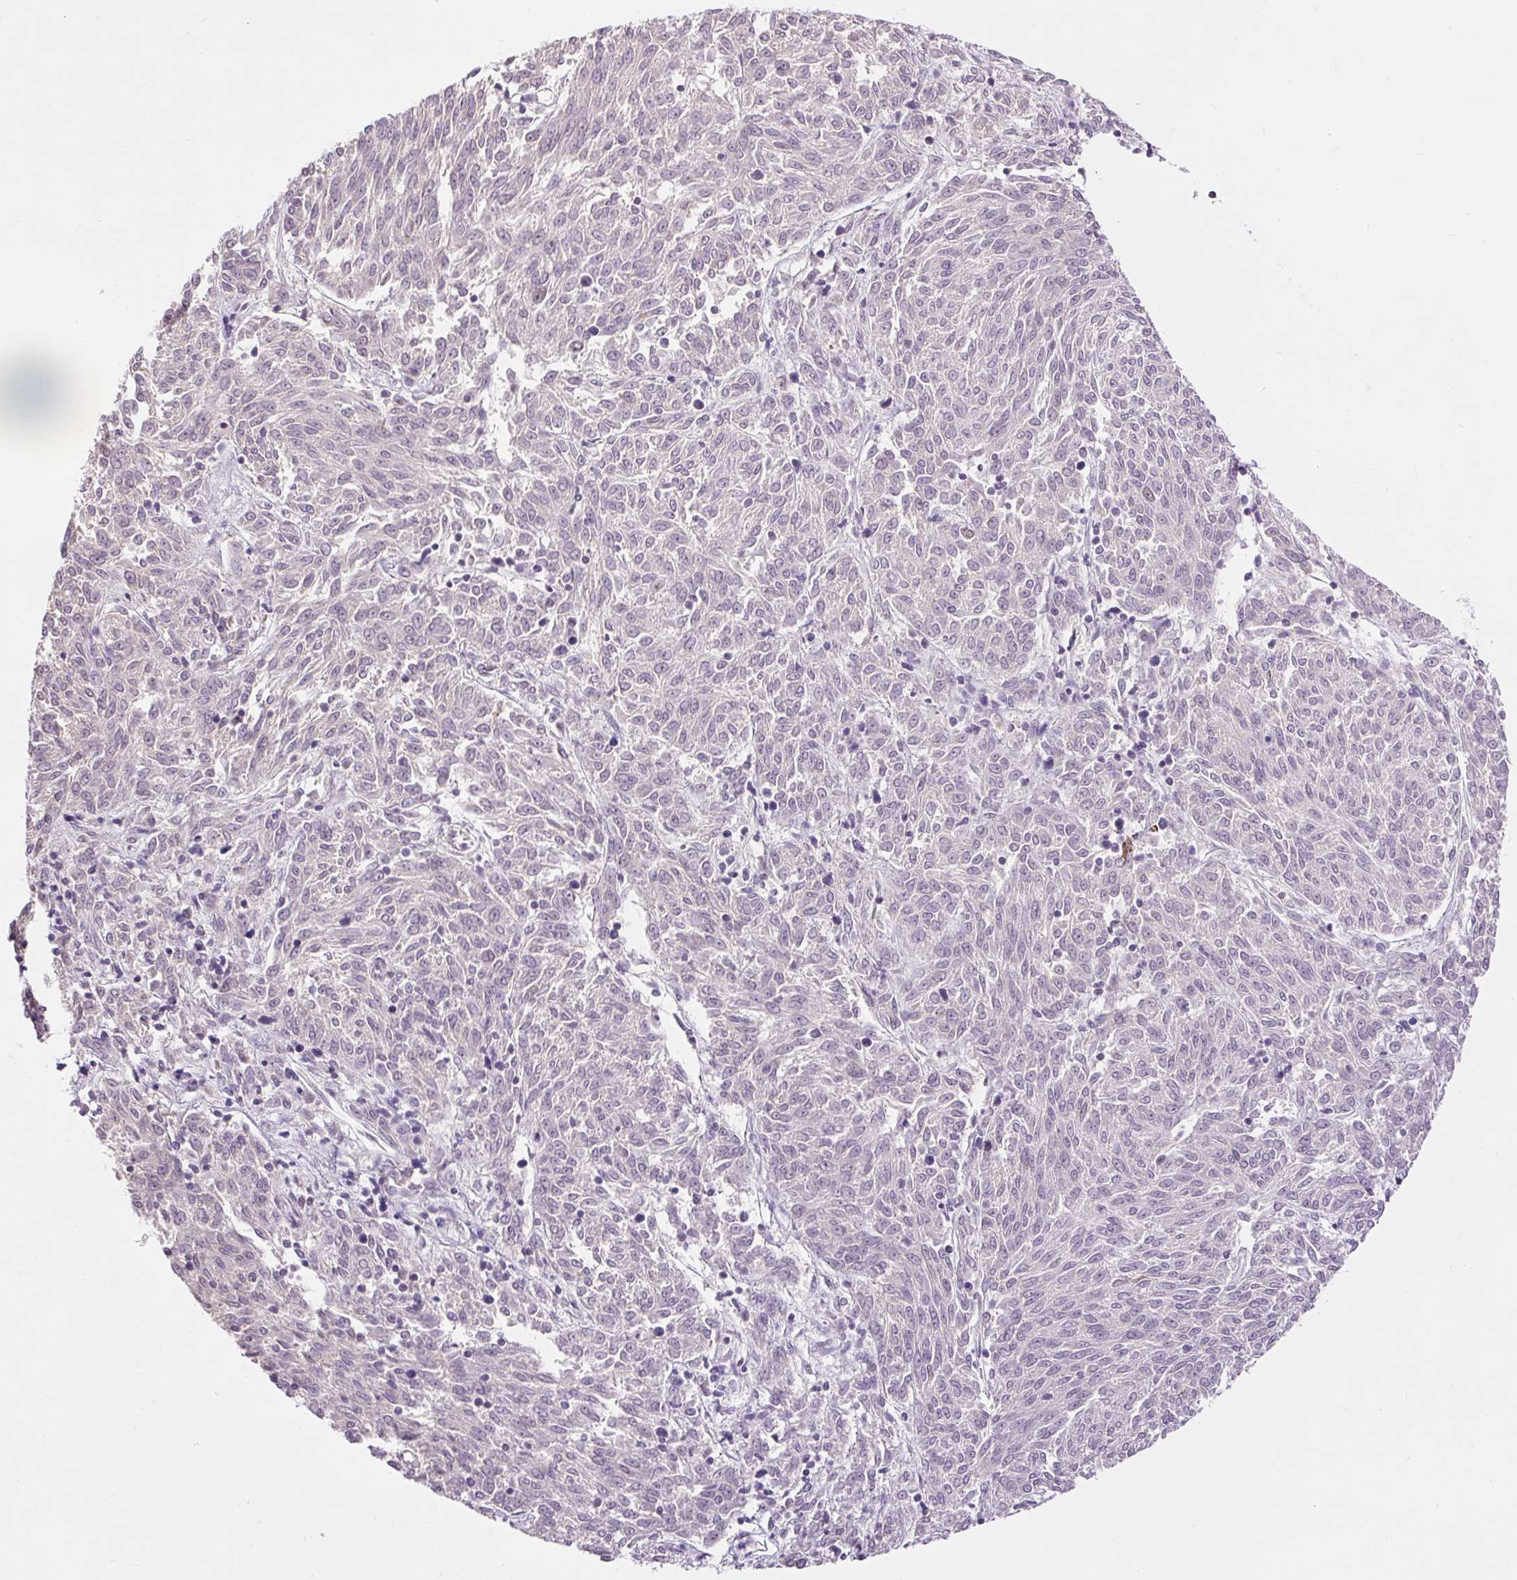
{"staining": {"intensity": "weak", "quantity": "25%-75%", "location": "nuclear"}, "tissue": "melanoma", "cell_type": "Tumor cells", "image_type": "cancer", "snomed": [{"axis": "morphology", "description": "Malignant melanoma, NOS"}, {"axis": "topography", "description": "Skin"}], "caption": "Immunohistochemistry (IHC) photomicrograph of human melanoma stained for a protein (brown), which shows low levels of weak nuclear expression in approximately 25%-75% of tumor cells.", "gene": "RACGAP1", "patient": {"sex": "female", "age": 72}}